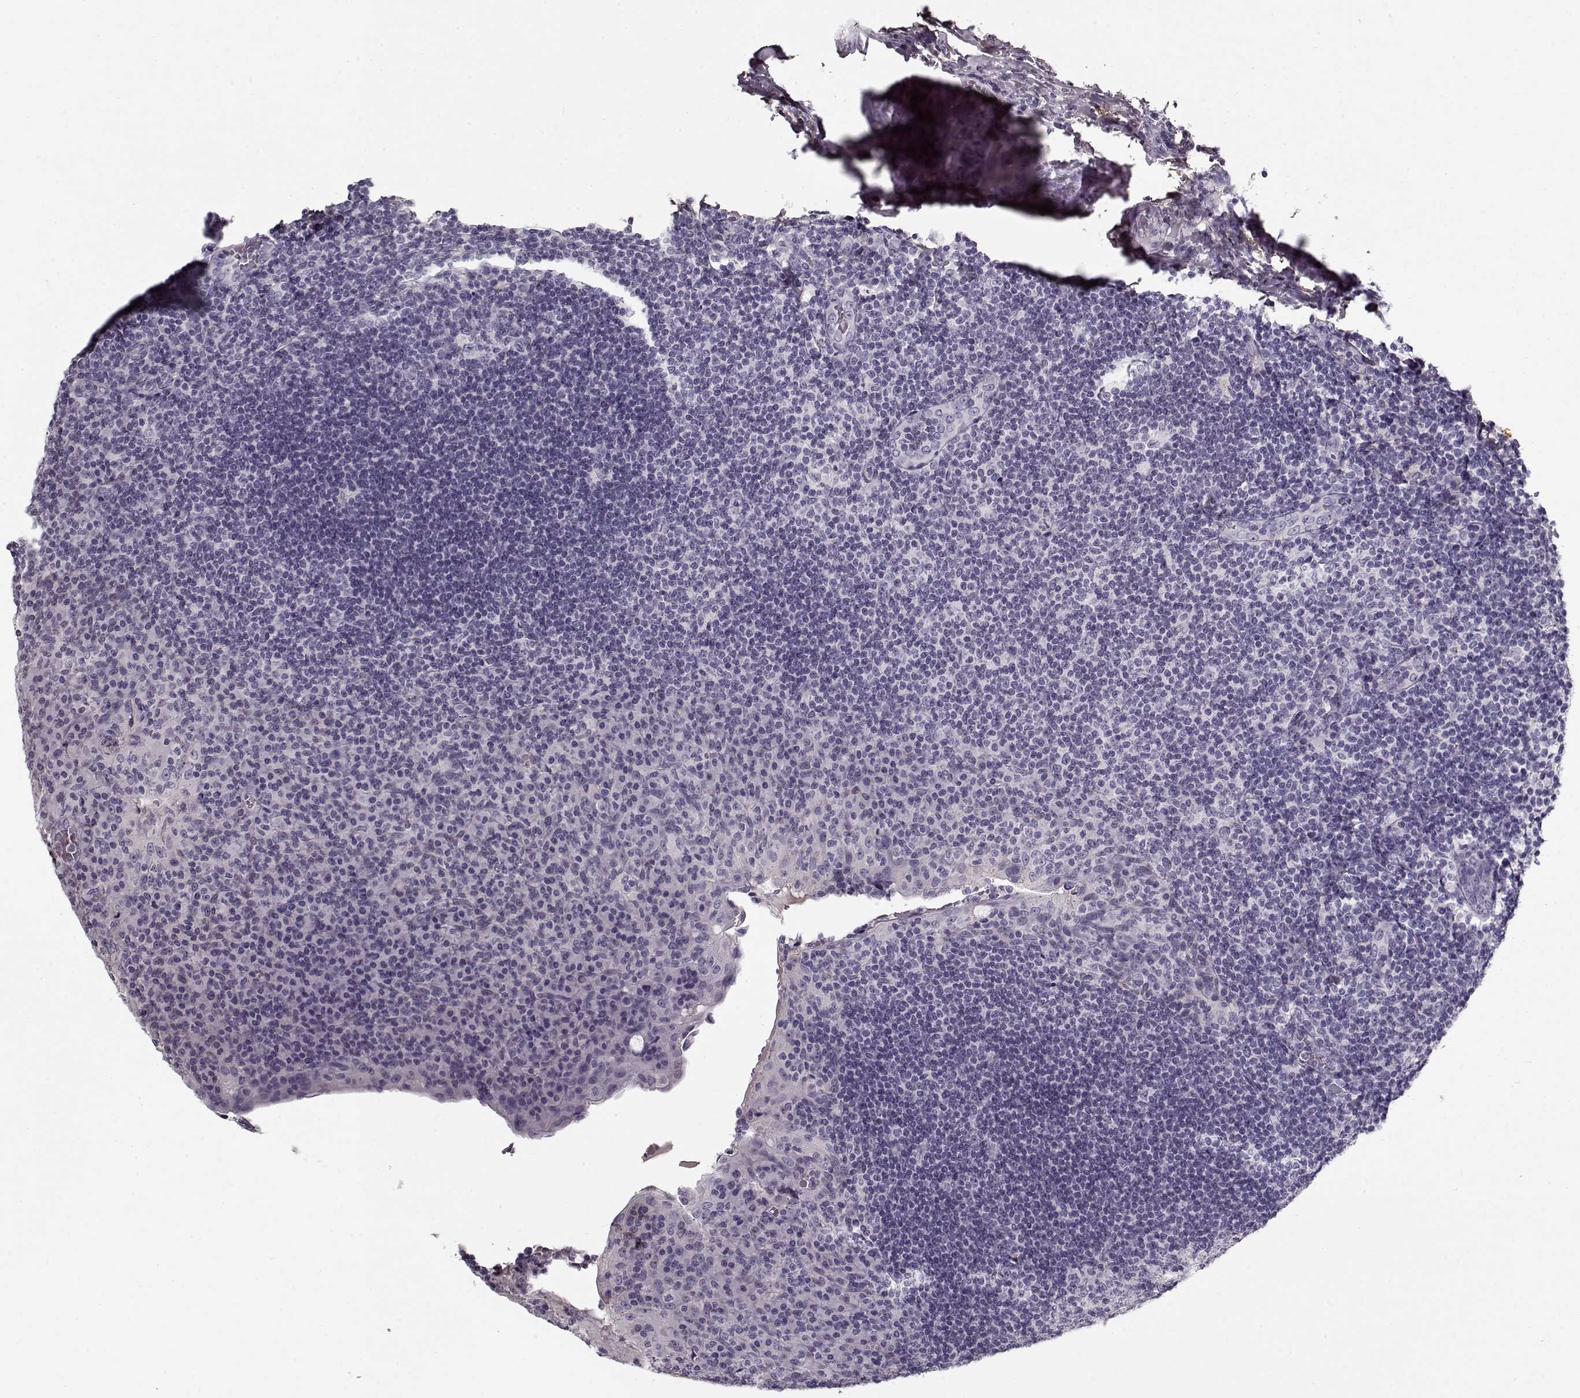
{"staining": {"intensity": "negative", "quantity": "none", "location": "none"}, "tissue": "tonsil", "cell_type": "Germinal center cells", "image_type": "normal", "snomed": [{"axis": "morphology", "description": "Normal tissue, NOS"}, {"axis": "topography", "description": "Tonsil"}], "caption": "IHC of unremarkable tonsil shows no expression in germinal center cells.", "gene": "LUM", "patient": {"sex": "male", "age": 17}}